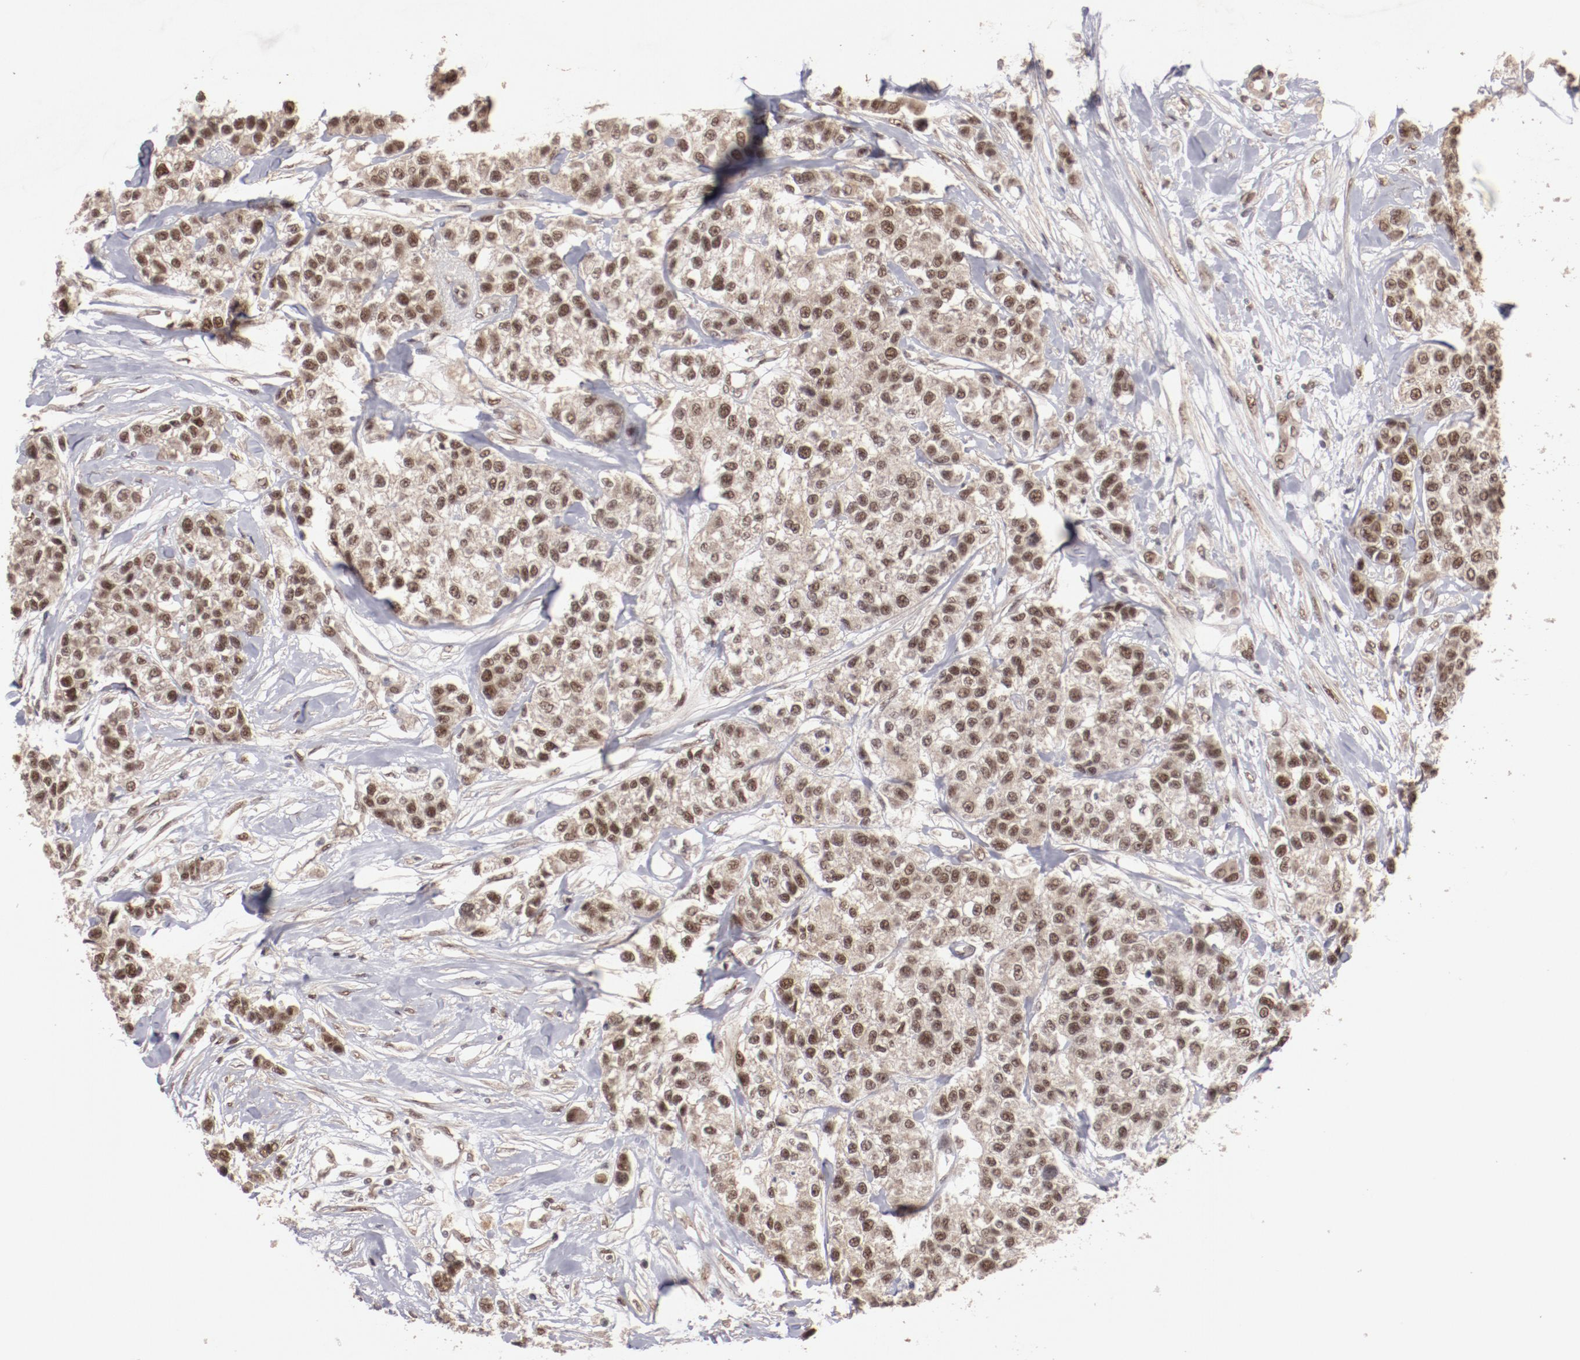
{"staining": {"intensity": "moderate", "quantity": ">75%", "location": "cytoplasmic/membranous,nuclear"}, "tissue": "breast cancer", "cell_type": "Tumor cells", "image_type": "cancer", "snomed": [{"axis": "morphology", "description": "Duct carcinoma"}, {"axis": "topography", "description": "Breast"}], "caption": "Immunohistochemical staining of breast cancer exhibits medium levels of moderate cytoplasmic/membranous and nuclear protein staining in approximately >75% of tumor cells.", "gene": "CLOCK", "patient": {"sex": "female", "age": 51}}